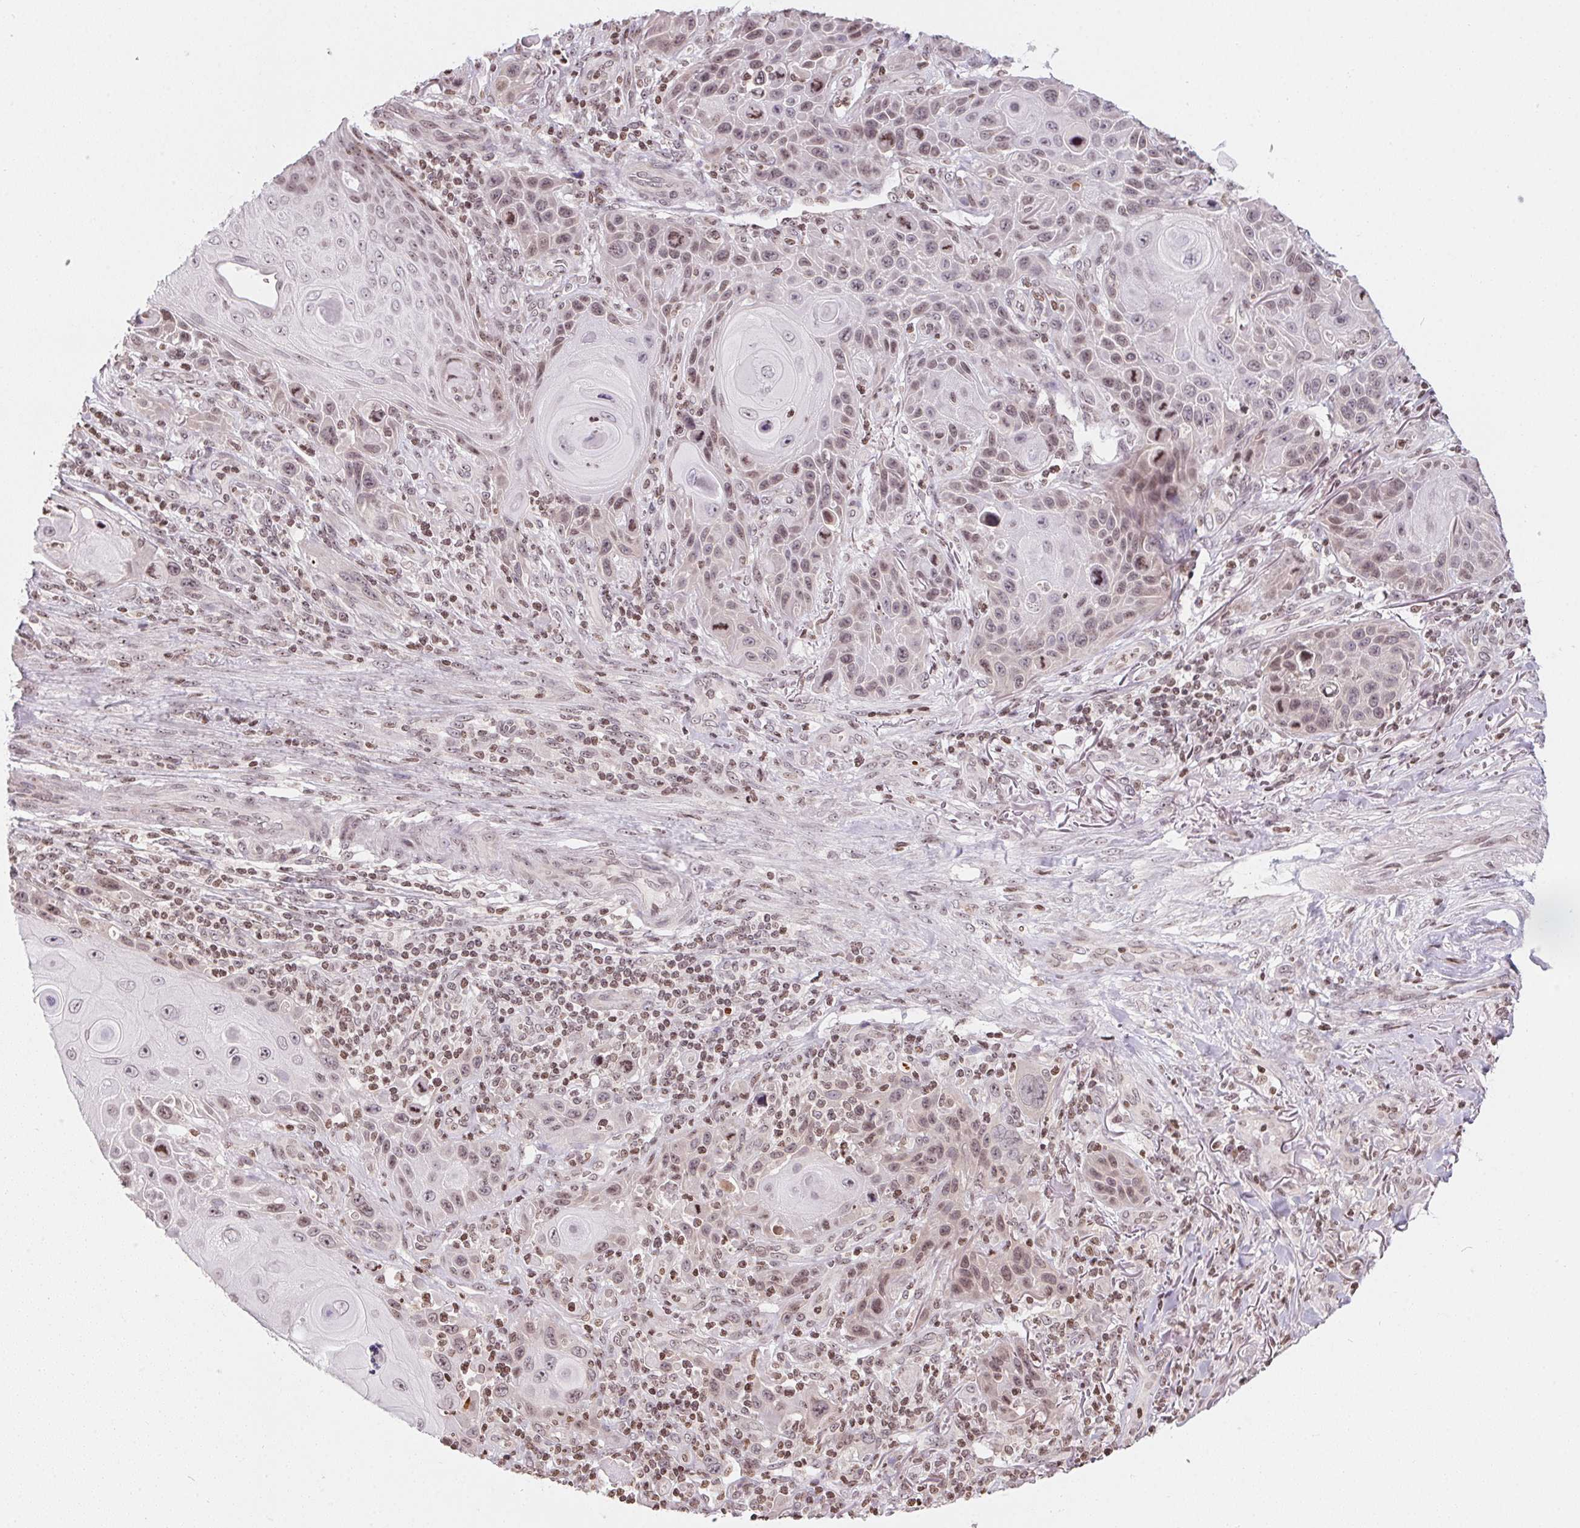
{"staining": {"intensity": "weak", "quantity": ">75%", "location": "nuclear"}, "tissue": "skin cancer", "cell_type": "Tumor cells", "image_type": "cancer", "snomed": [{"axis": "morphology", "description": "Squamous cell carcinoma, NOS"}, {"axis": "topography", "description": "Skin"}], "caption": "Immunohistochemistry histopathology image of neoplastic tissue: human skin cancer stained using IHC demonstrates low levels of weak protein expression localized specifically in the nuclear of tumor cells, appearing as a nuclear brown color.", "gene": "RNF181", "patient": {"sex": "female", "age": 94}}